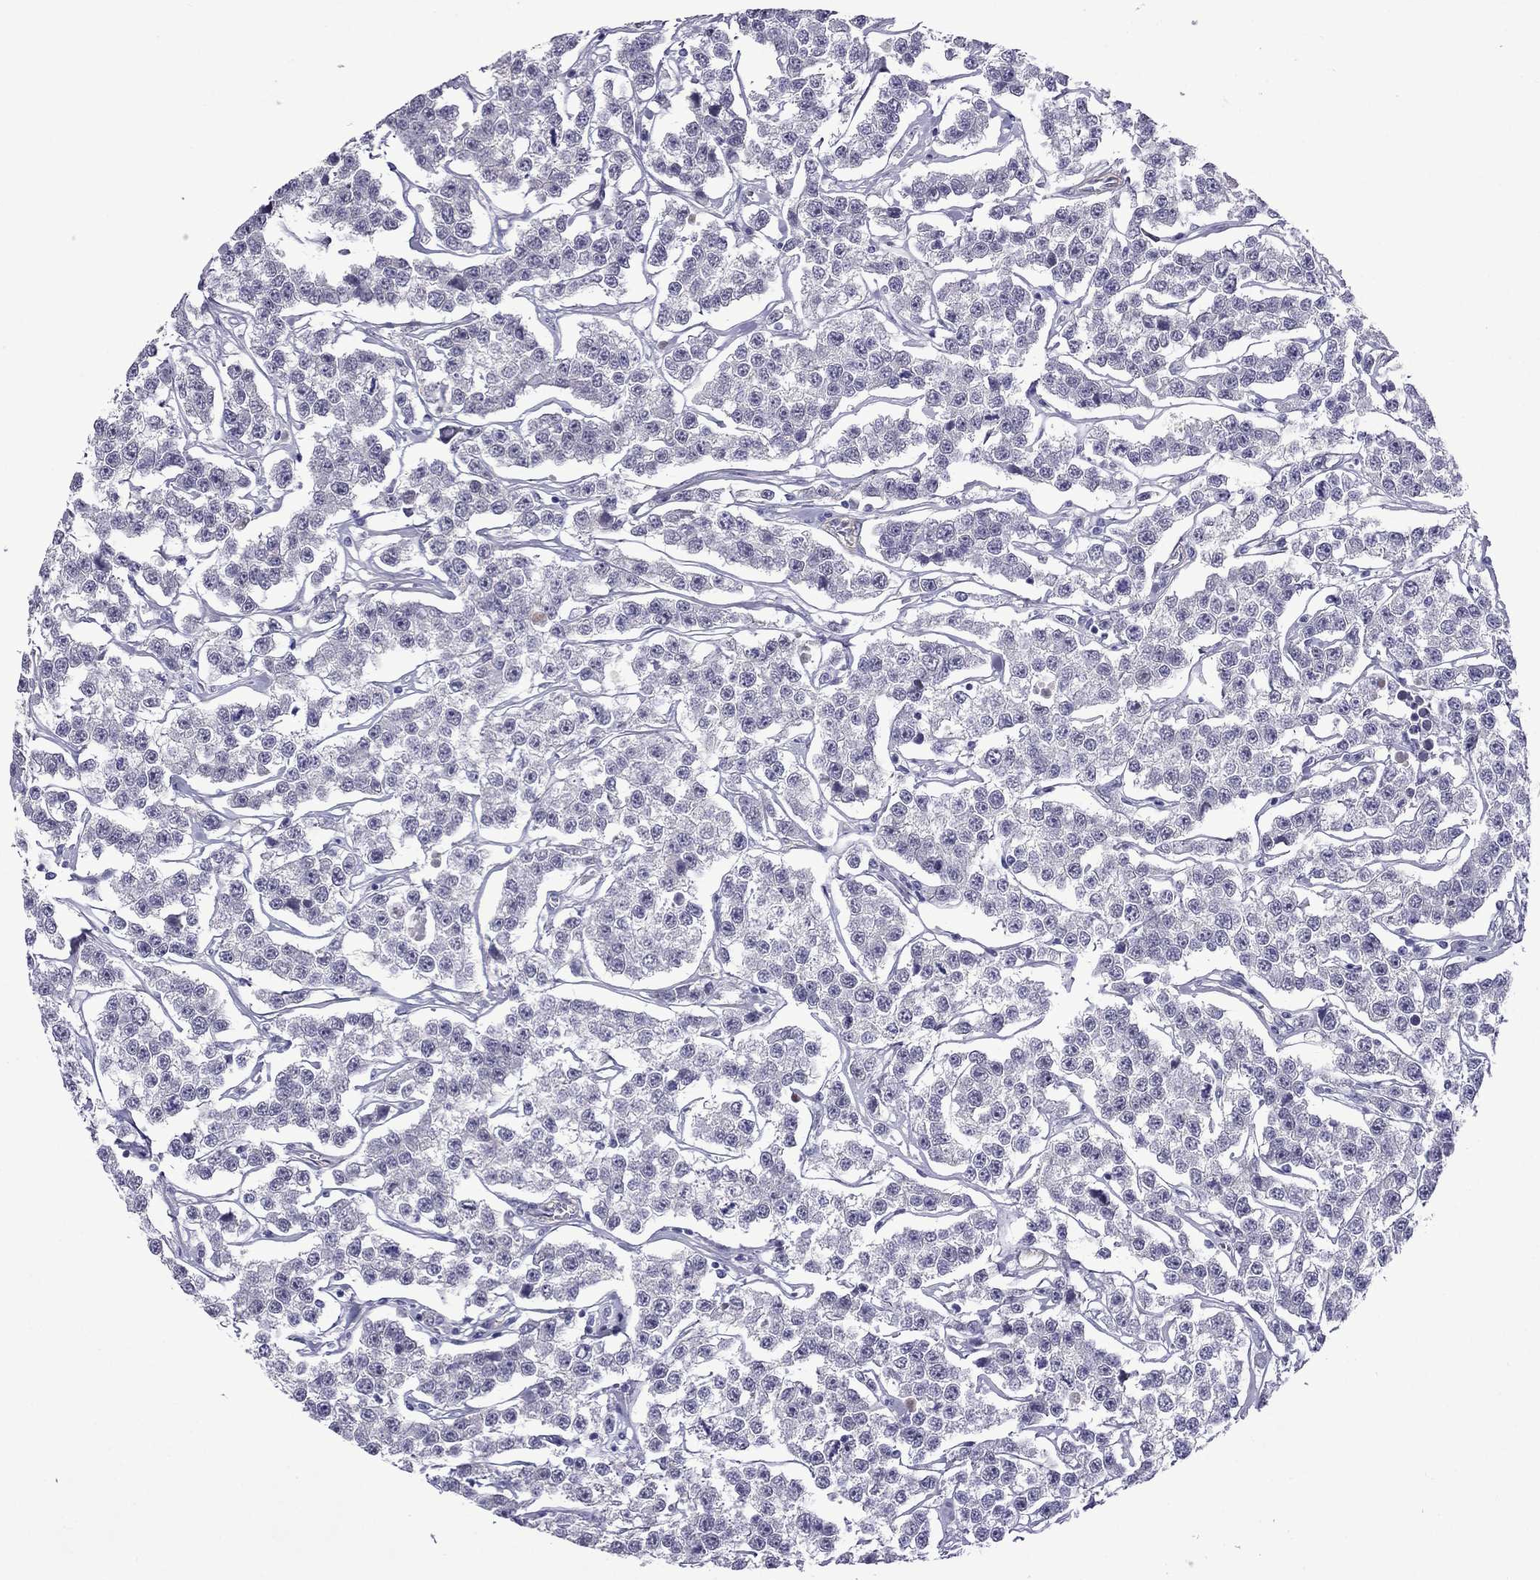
{"staining": {"intensity": "negative", "quantity": "none", "location": "none"}, "tissue": "testis cancer", "cell_type": "Tumor cells", "image_type": "cancer", "snomed": [{"axis": "morphology", "description": "Seminoma, NOS"}, {"axis": "topography", "description": "Testis"}], "caption": "Immunohistochemistry (IHC) image of neoplastic tissue: testis cancer (seminoma) stained with DAB shows no significant protein expression in tumor cells.", "gene": "CHRNA5", "patient": {"sex": "male", "age": 59}}